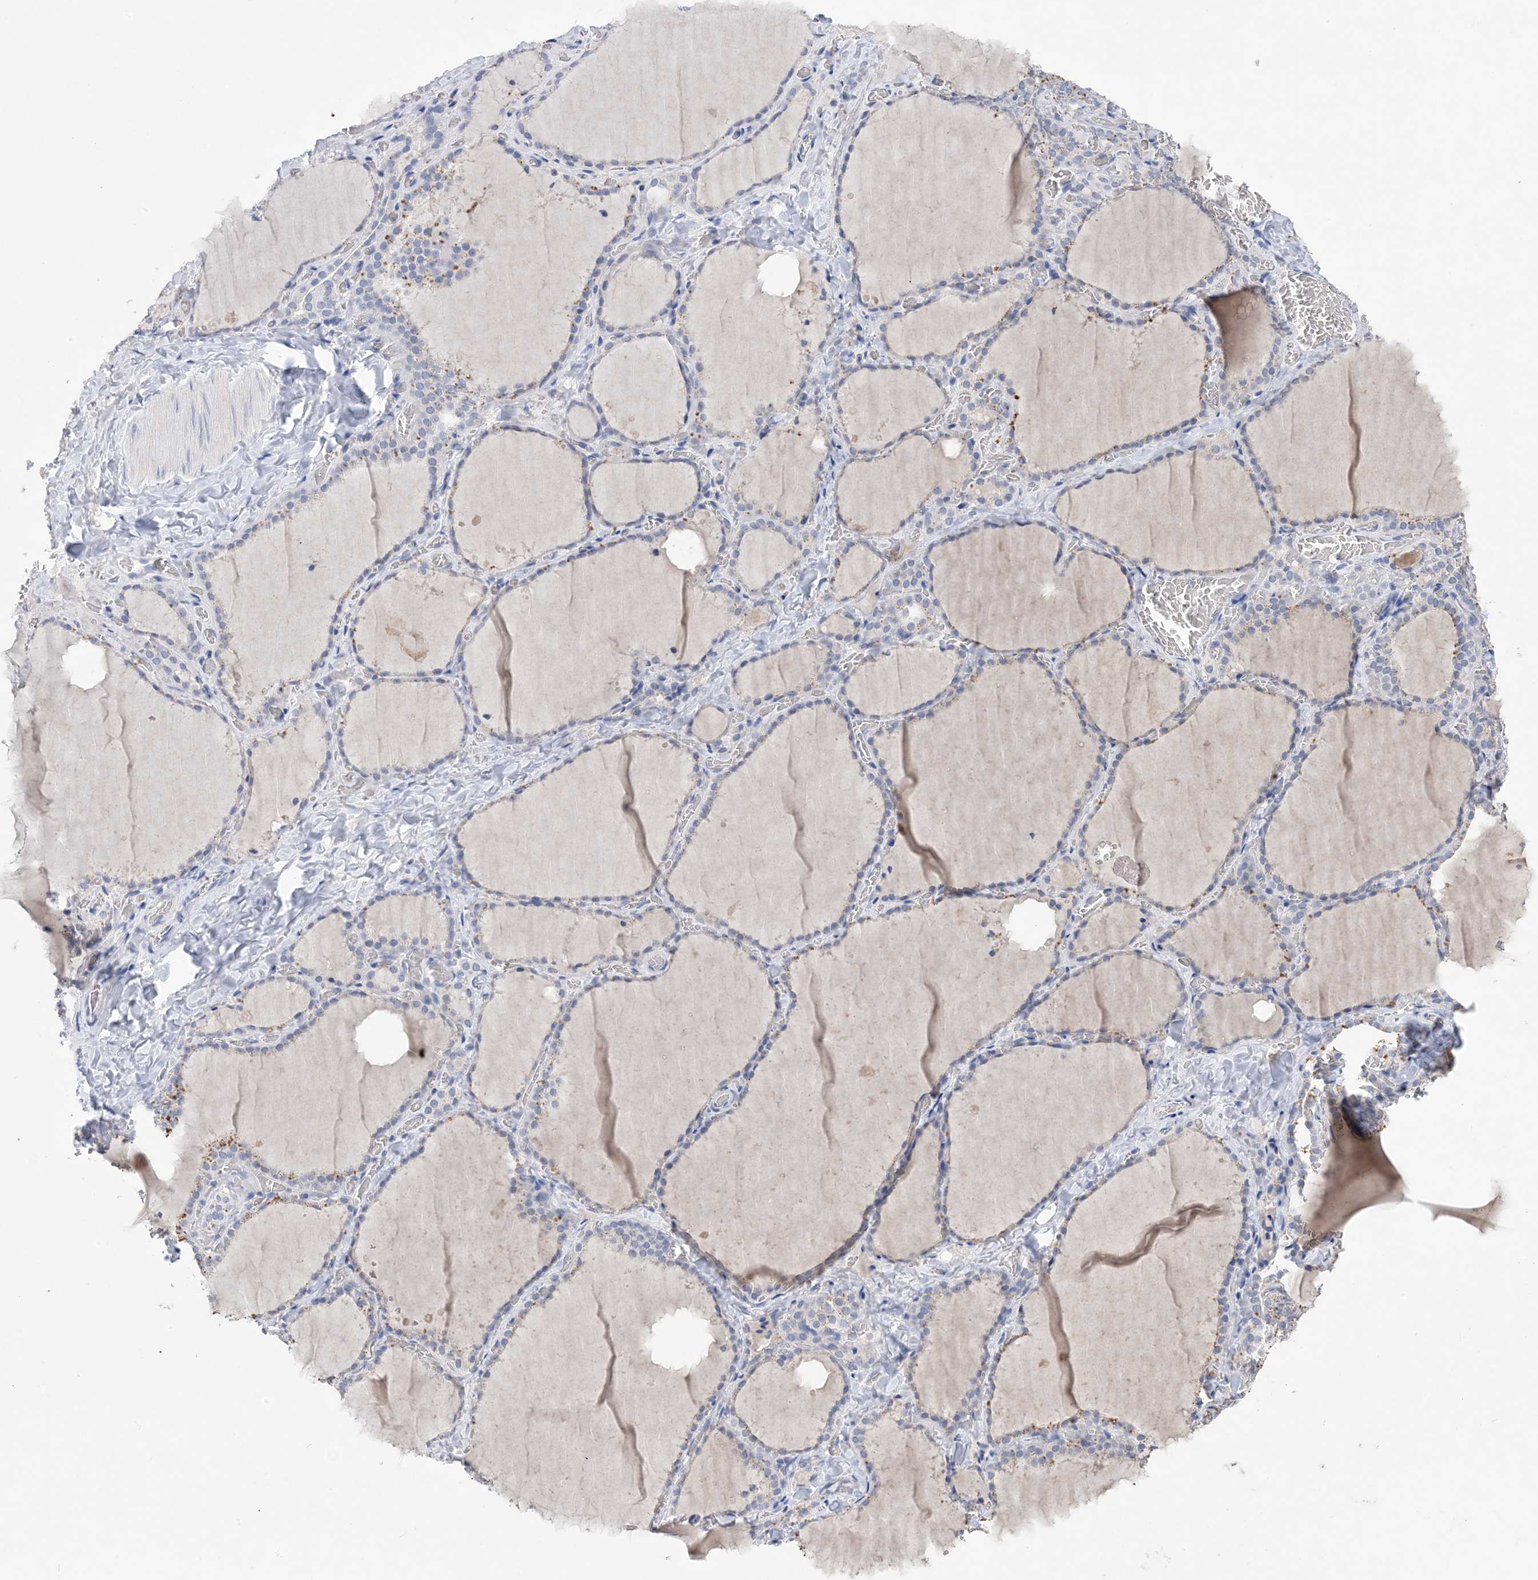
{"staining": {"intensity": "negative", "quantity": "none", "location": "none"}, "tissue": "thyroid gland", "cell_type": "Glandular cells", "image_type": "normal", "snomed": [{"axis": "morphology", "description": "Normal tissue, NOS"}, {"axis": "topography", "description": "Thyroid gland"}], "caption": "The micrograph displays no significant staining in glandular cells of thyroid gland.", "gene": "DSC3", "patient": {"sex": "female", "age": 22}}